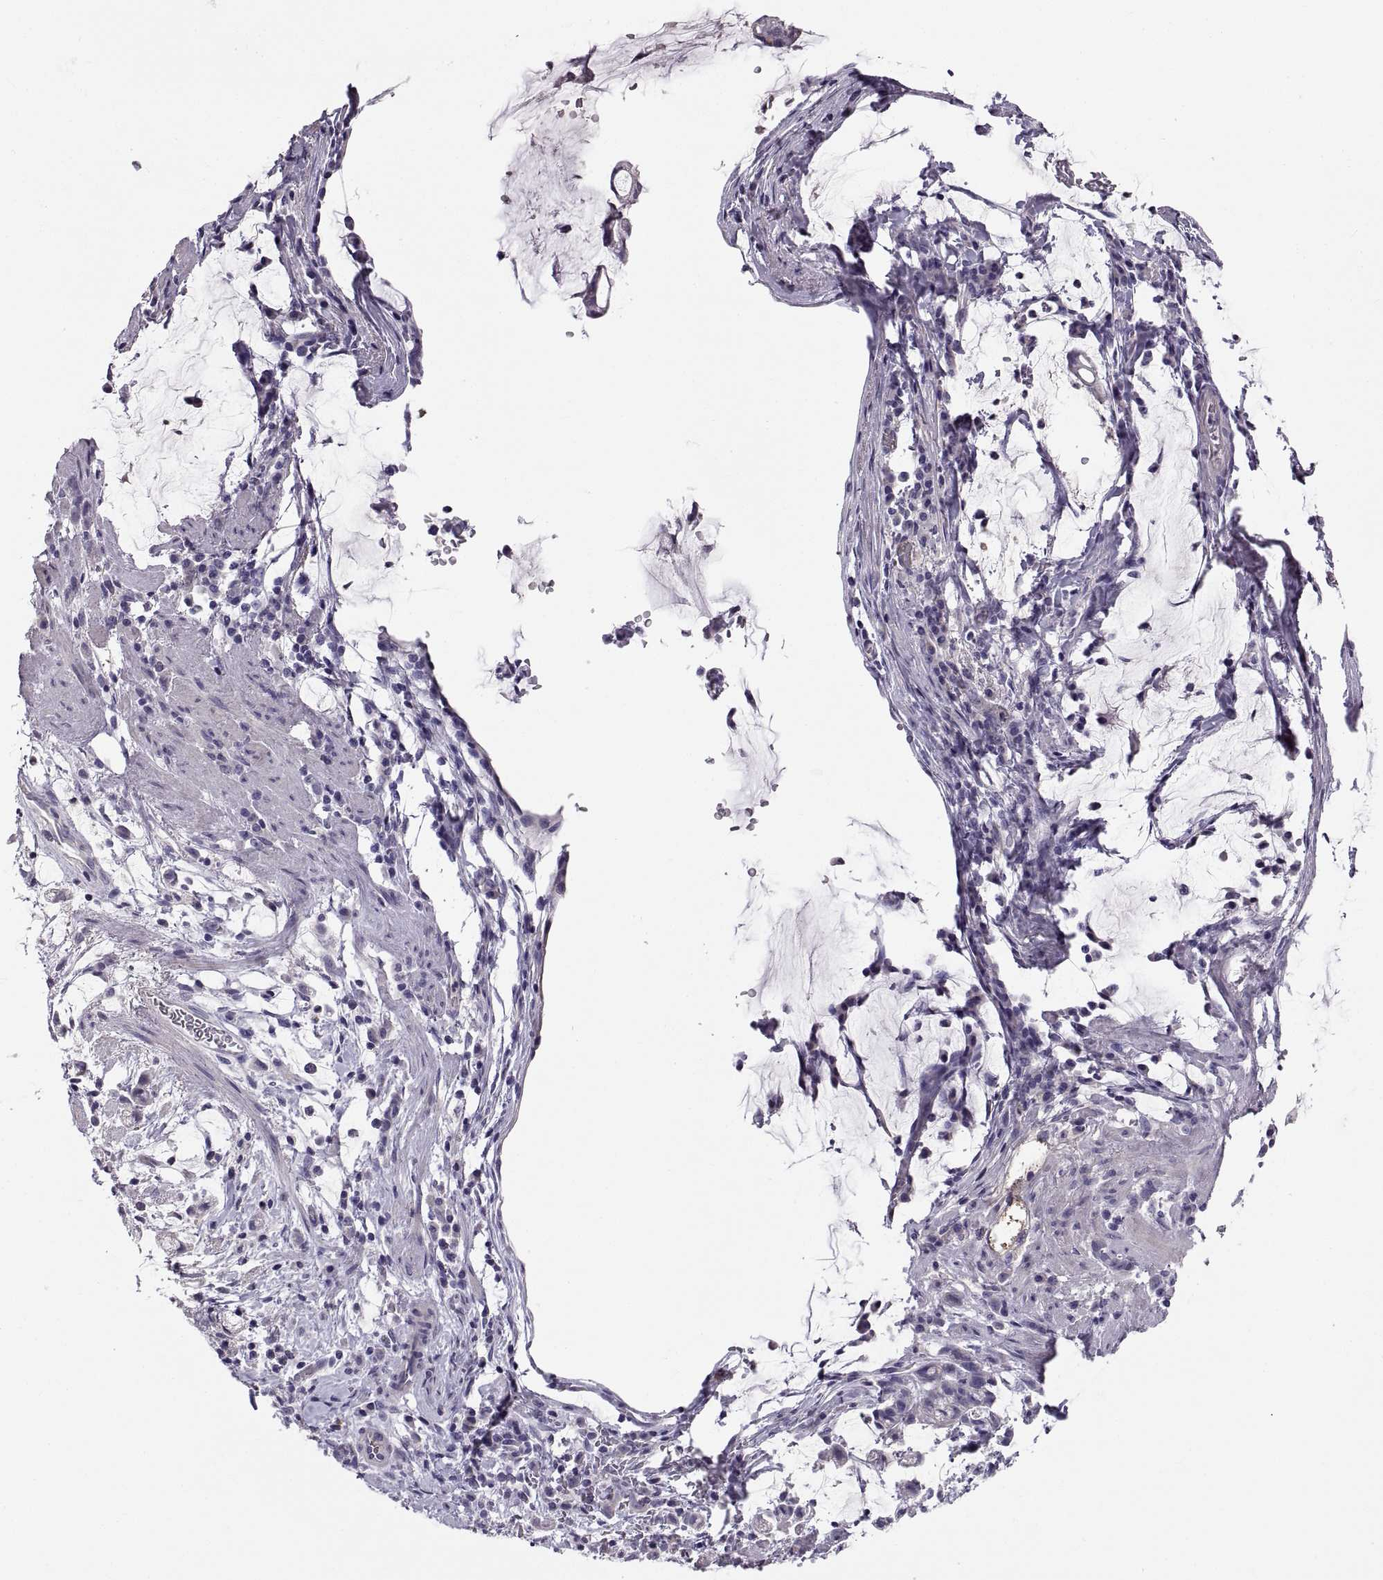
{"staining": {"intensity": "negative", "quantity": "none", "location": "none"}, "tissue": "stomach cancer", "cell_type": "Tumor cells", "image_type": "cancer", "snomed": [{"axis": "morphology", "description": "Adenocarcinoma, NOS"}, {"axis": "topography", "description": "Stomach"}], "caption": "Stomach cancer stained for a protein using IHC reveals no expression tumor cells.", "gene": "ADAM32", "patient": {"sex": "female", "age": 60}}